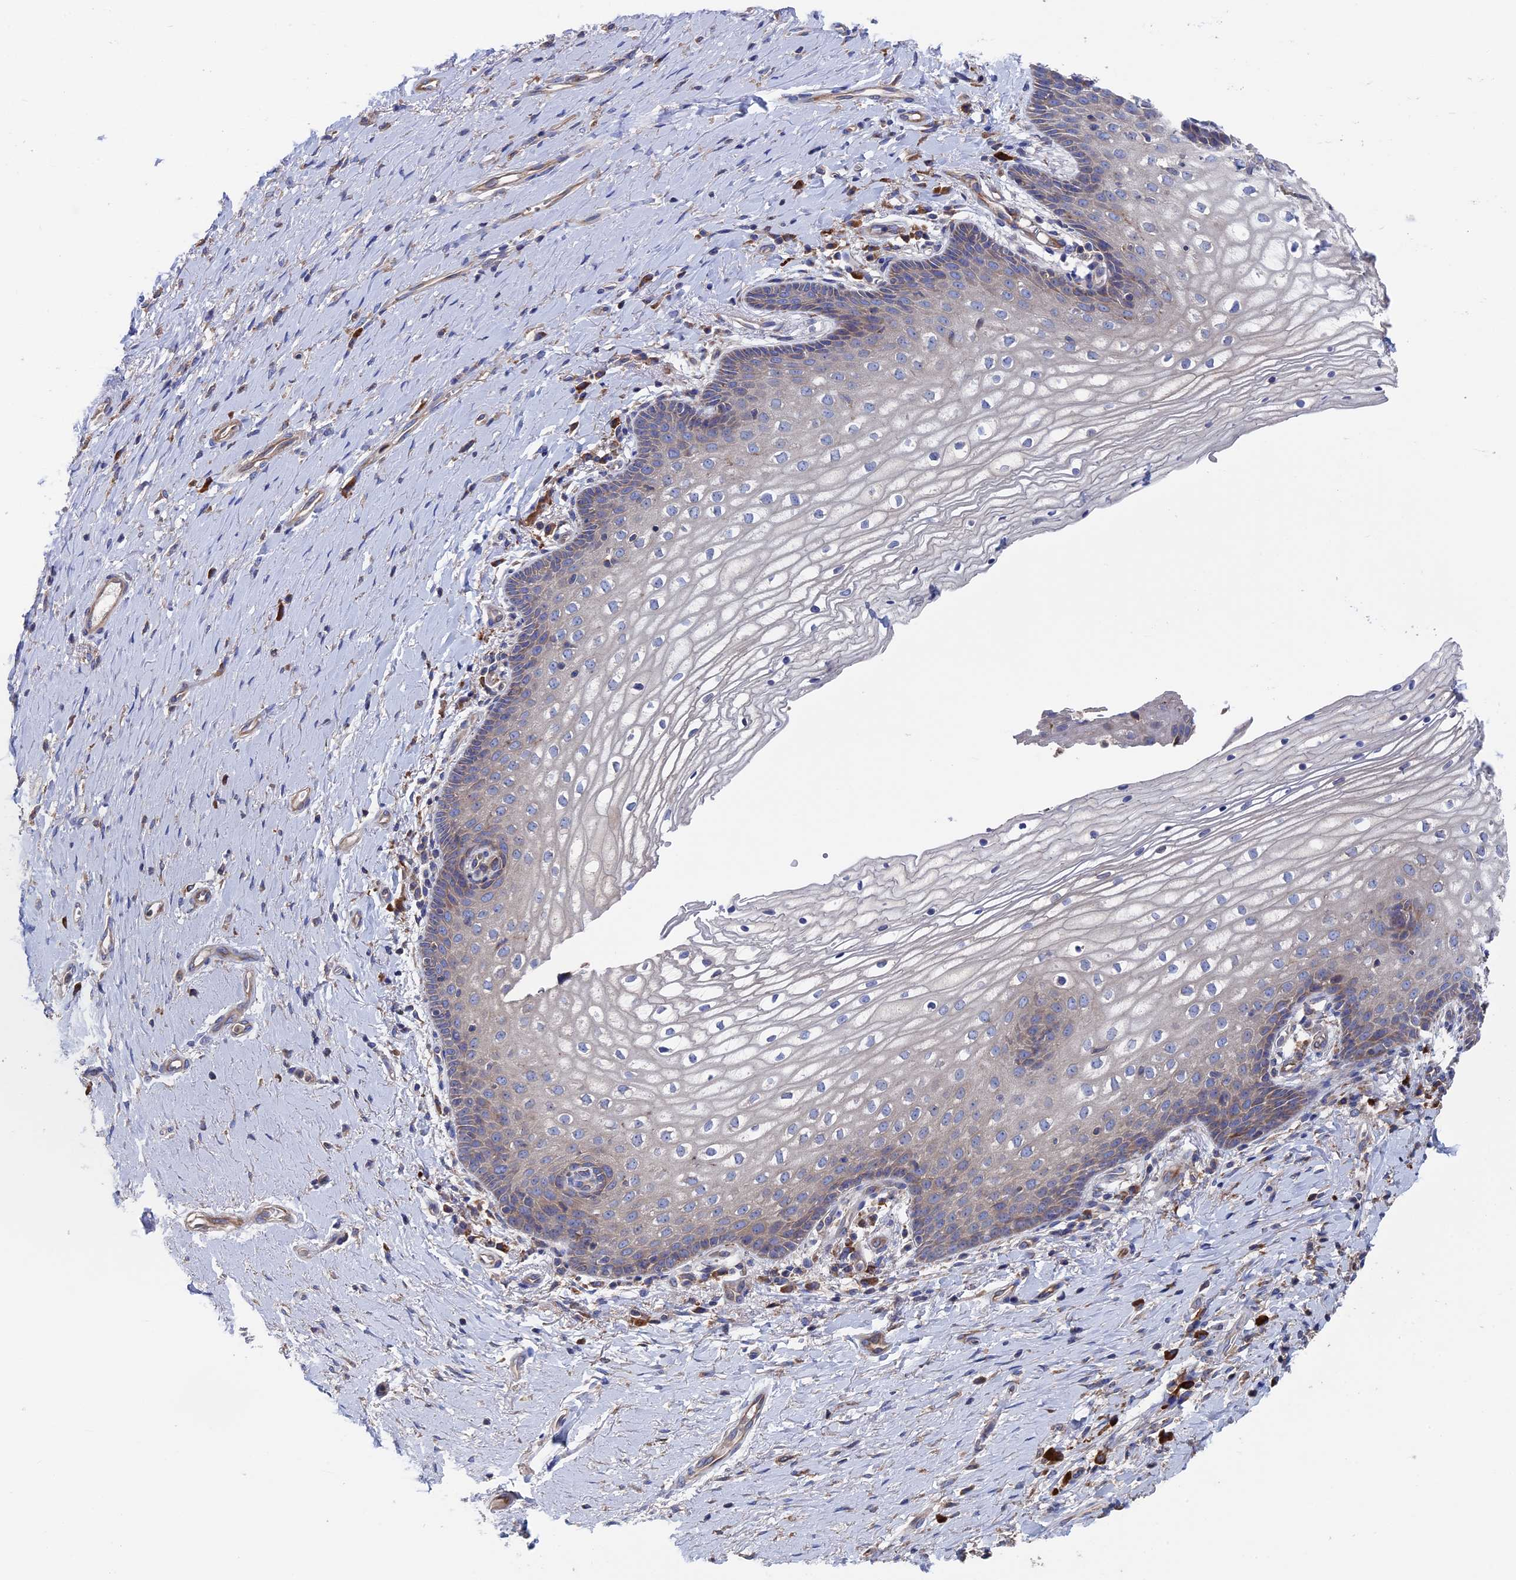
{"staining": {"intensity": "weak", "quantity": "25%-75%", "location": "cytoplasmic/membranous"}, "tissue": "vagina", "cell_type": "Squamous epithelial cells", "image_type": "normal", "snomed": [{"axis": "morphology", "description": "Normal tissue, NOS"}, {"axis": "topography", "description": "Vagina"}], "caption": "Brown immunohistochemical staining in unremarkable vagina reveals weak cytoplasmic/membranous staining in about 25%-75% of squamous epithelial cells.", "gene": "DNAJC3", "patient": {"sex": "female", "age": 60}}